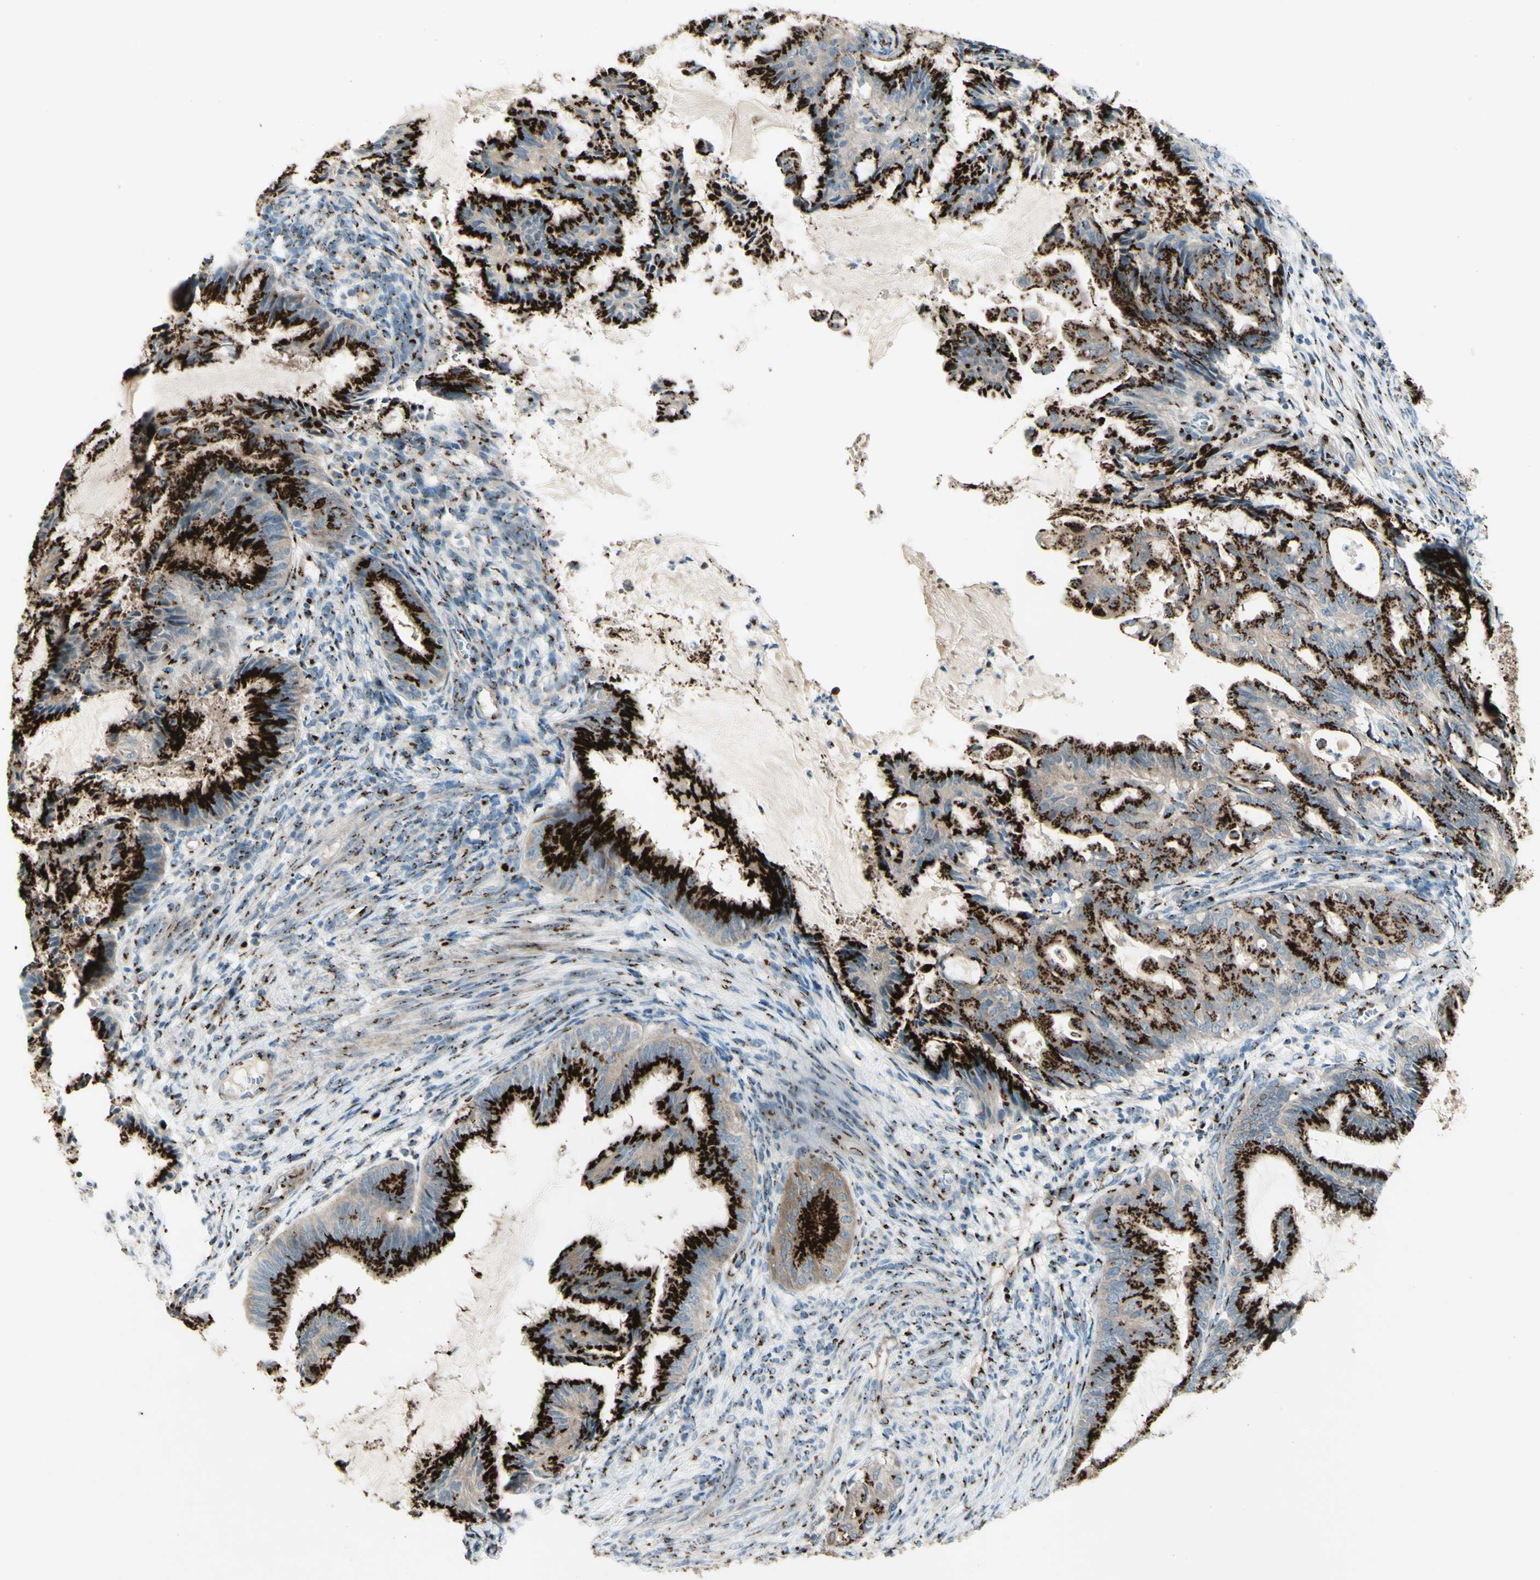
{"staining": {"intensity": "strong", "quantity": ">75%", "location": "cytoplasmic/membranous"}, "tissue": "endometrial cancer", "cell_type": "Tumor cells", "image_type": "cancer", "snomed": [{"axis": "morphology", "description": "Adenocarcinoma, NOS"}, {"axis": "topography", "description": "Endometrium"}], "caption": "Strong cytoplasmic/membranous staining is identified in approximately >75% of tumor cells in adenocarcinoma (endometrial).", "gene": "BPNT2", "patient": {"sex": "female", "age": 86}}